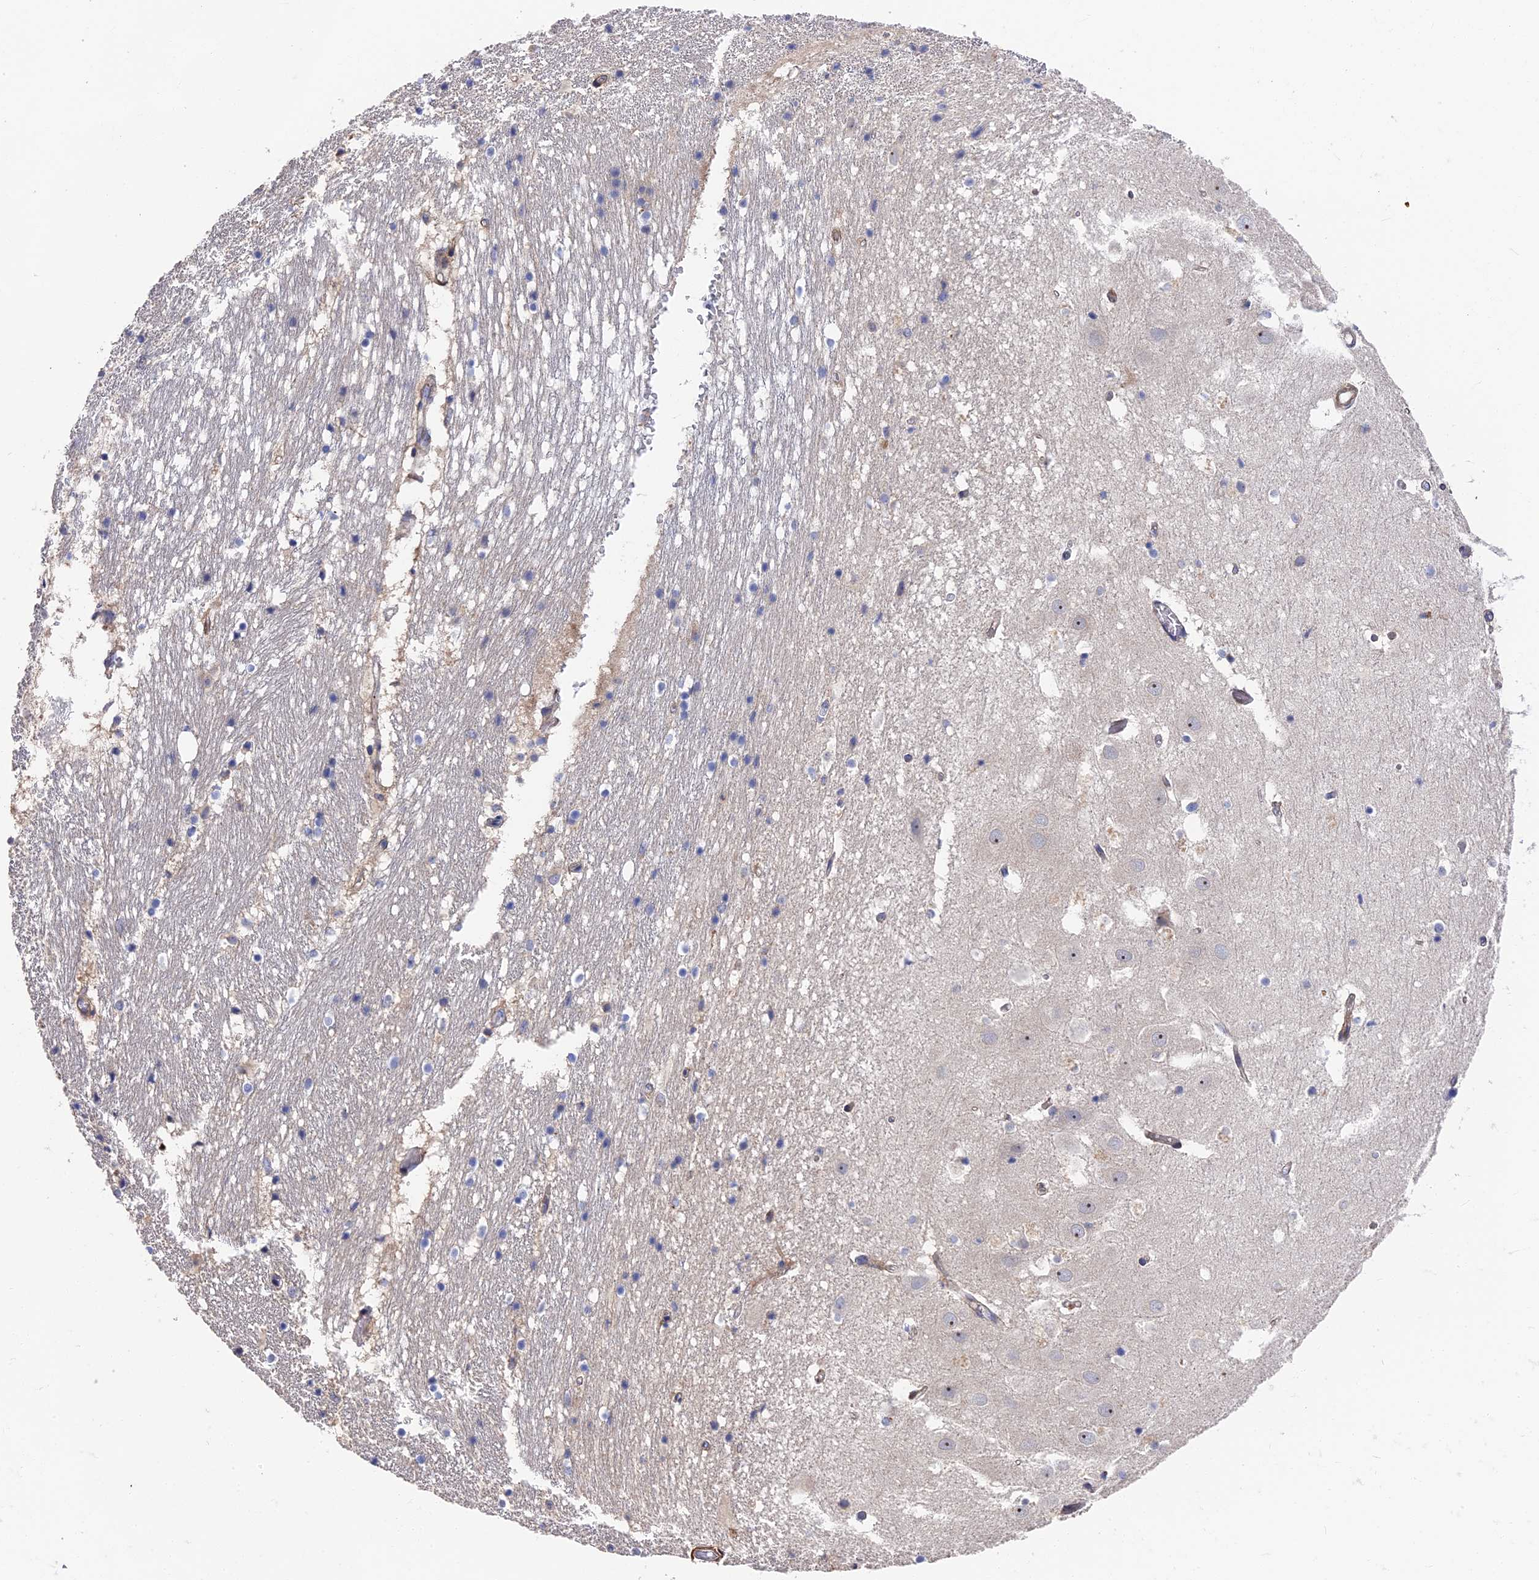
{"staining": {"intensity": "negative", "quantity": "none", "location": "none"}, "tissue": "hippocampus", "cell_type": "Glial cells", "image_type": "normal", "snomed": [{"axis": "morphology", "description": "Normal tissue, NOS"}, {"axis": "topography", "description": "Hippocampus"}], "caption": "Image shows no protein staining in glial cells of benign hippocampus.", "gene": "CCDC113", "patient": {"sex": "female", "age": 52}}